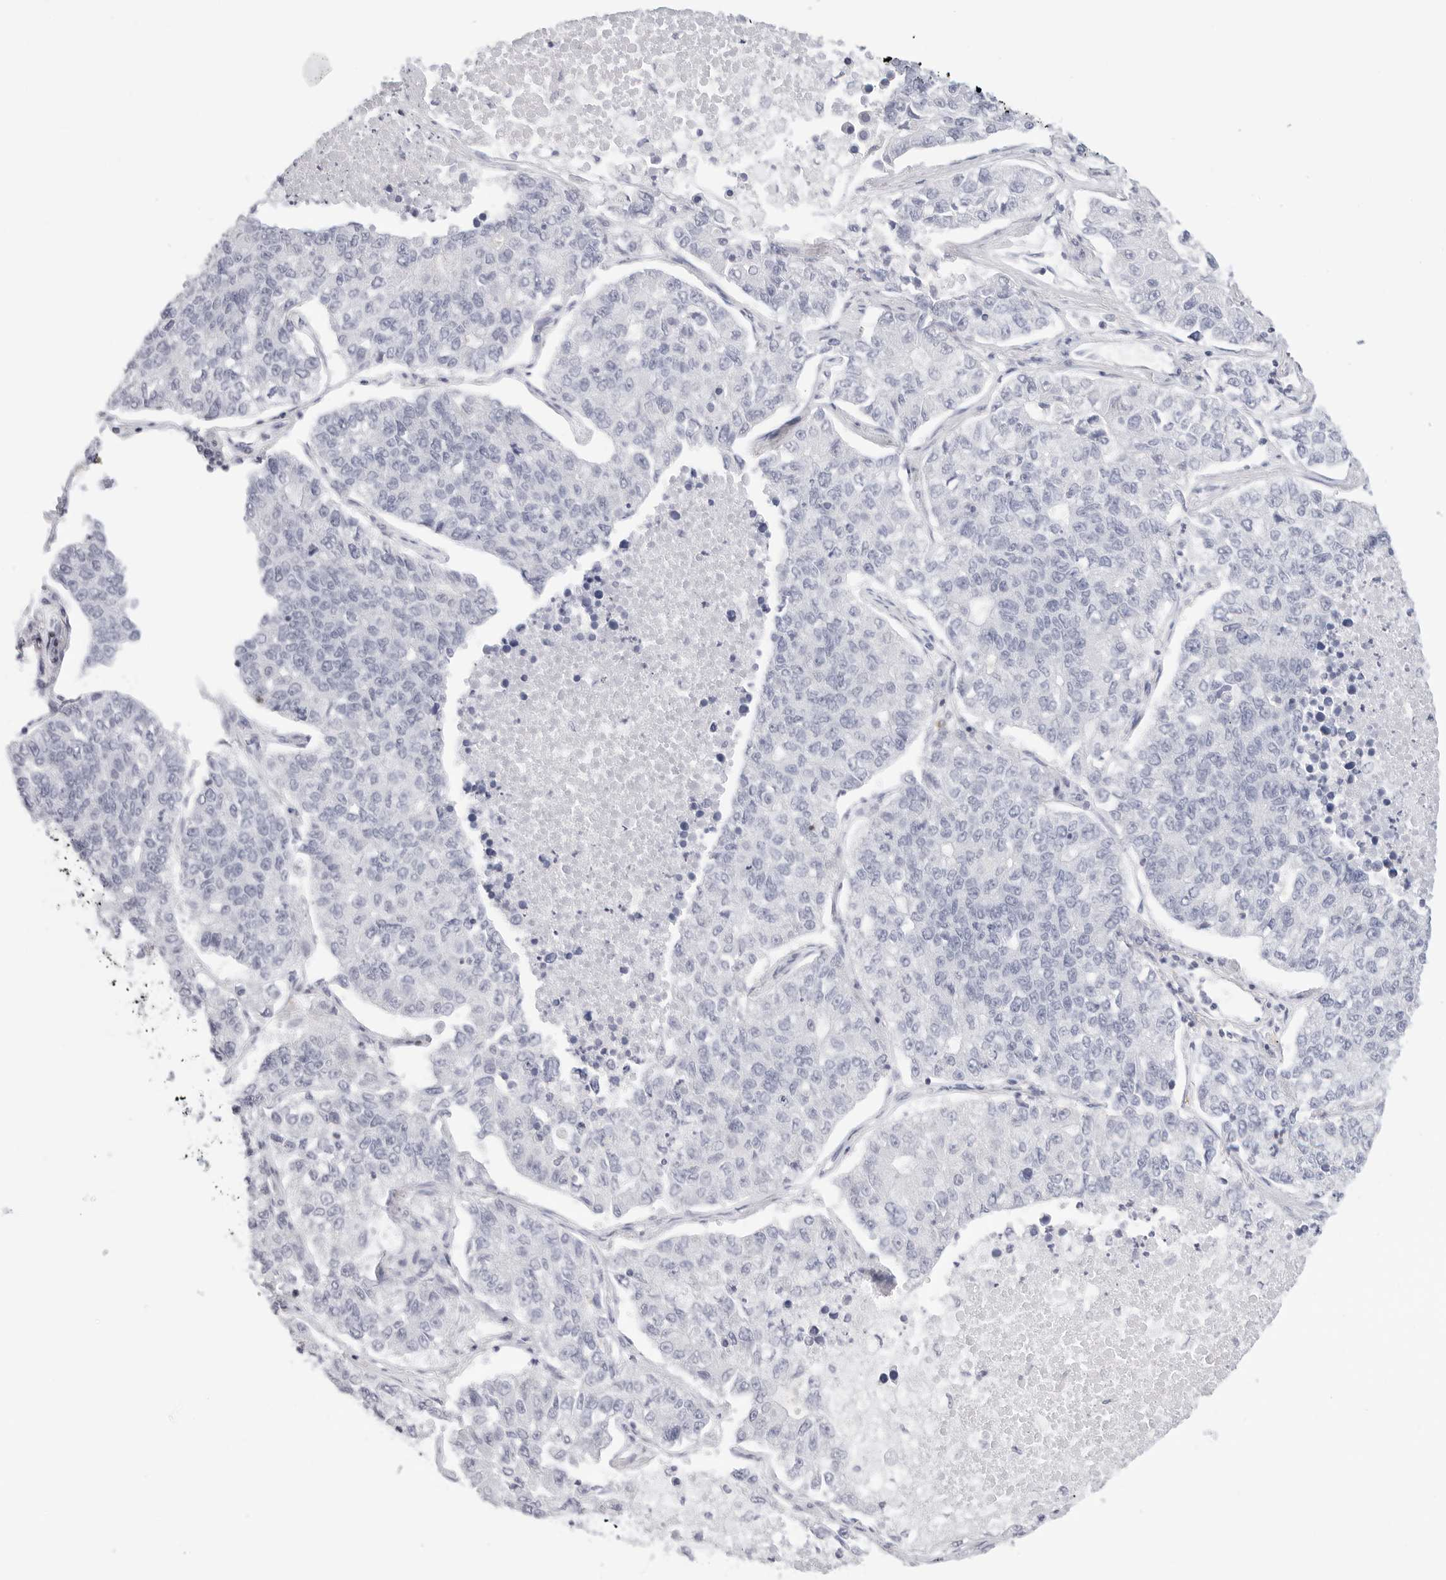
{"staining": {"intensity": "negative", "quantity": "none", "location": "none"}, "tissue": "lung cancer", "cell_type": "Tumor cells", "image_type": "cancer", "snomed": [{"axis": "morphology", "description": "Adenocarcinoma, NOS"}, {"axis": "topography", "description": "Lung"}], "caption": "A high-resolution micrograph shows IHC staining of adenocarcinoma (lung), which demonstrates no significant expression in tumor cells. (DAB immunohistochemistry with hematoxylin counter stain).", "gene": "SLC9A3R1", "patient": {"sex": "male", "age": 49}}